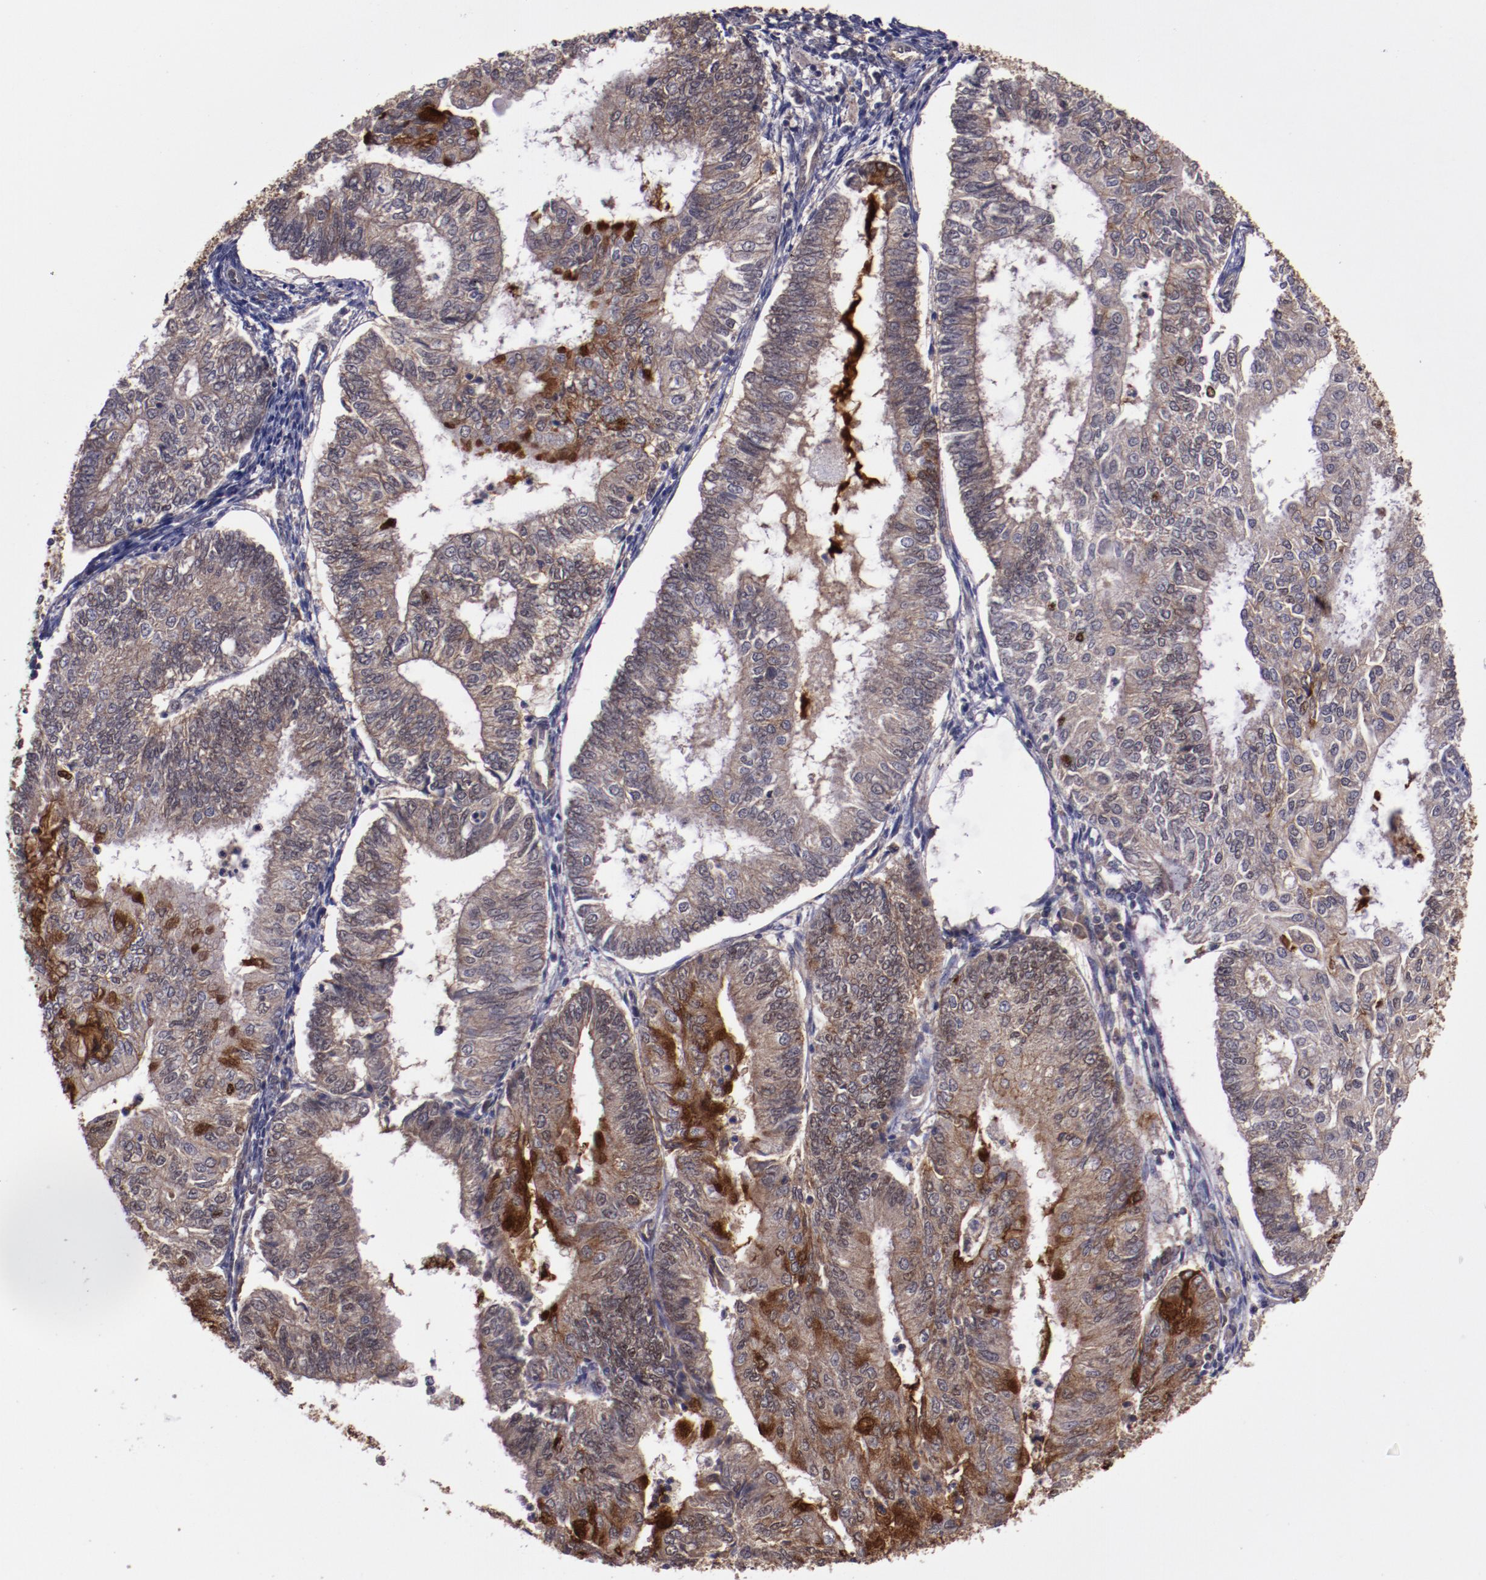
{"staining": {"intensity": "moderate", "quantity": "<25%", "location": "cytoplasmic/membranous"}, "tissue": "endometrial cancer", "cell_type": "Tumor cells", "image_type": "cancer", "snomed": [{"axis": "morphology", "description": "Adenocarcinoma, NOS"}, {"axis": "topography", "description": "Endometrium"}], "caption": "This is an image of immunohistochemistry (IHC) staining of adenocarcinoma (endometrial), which shows moderate positivity in the cytoplasmic/membranous of tumor cells.", "gene": "FTSJ1", "patient": {"sex": "female", "age": 59}}